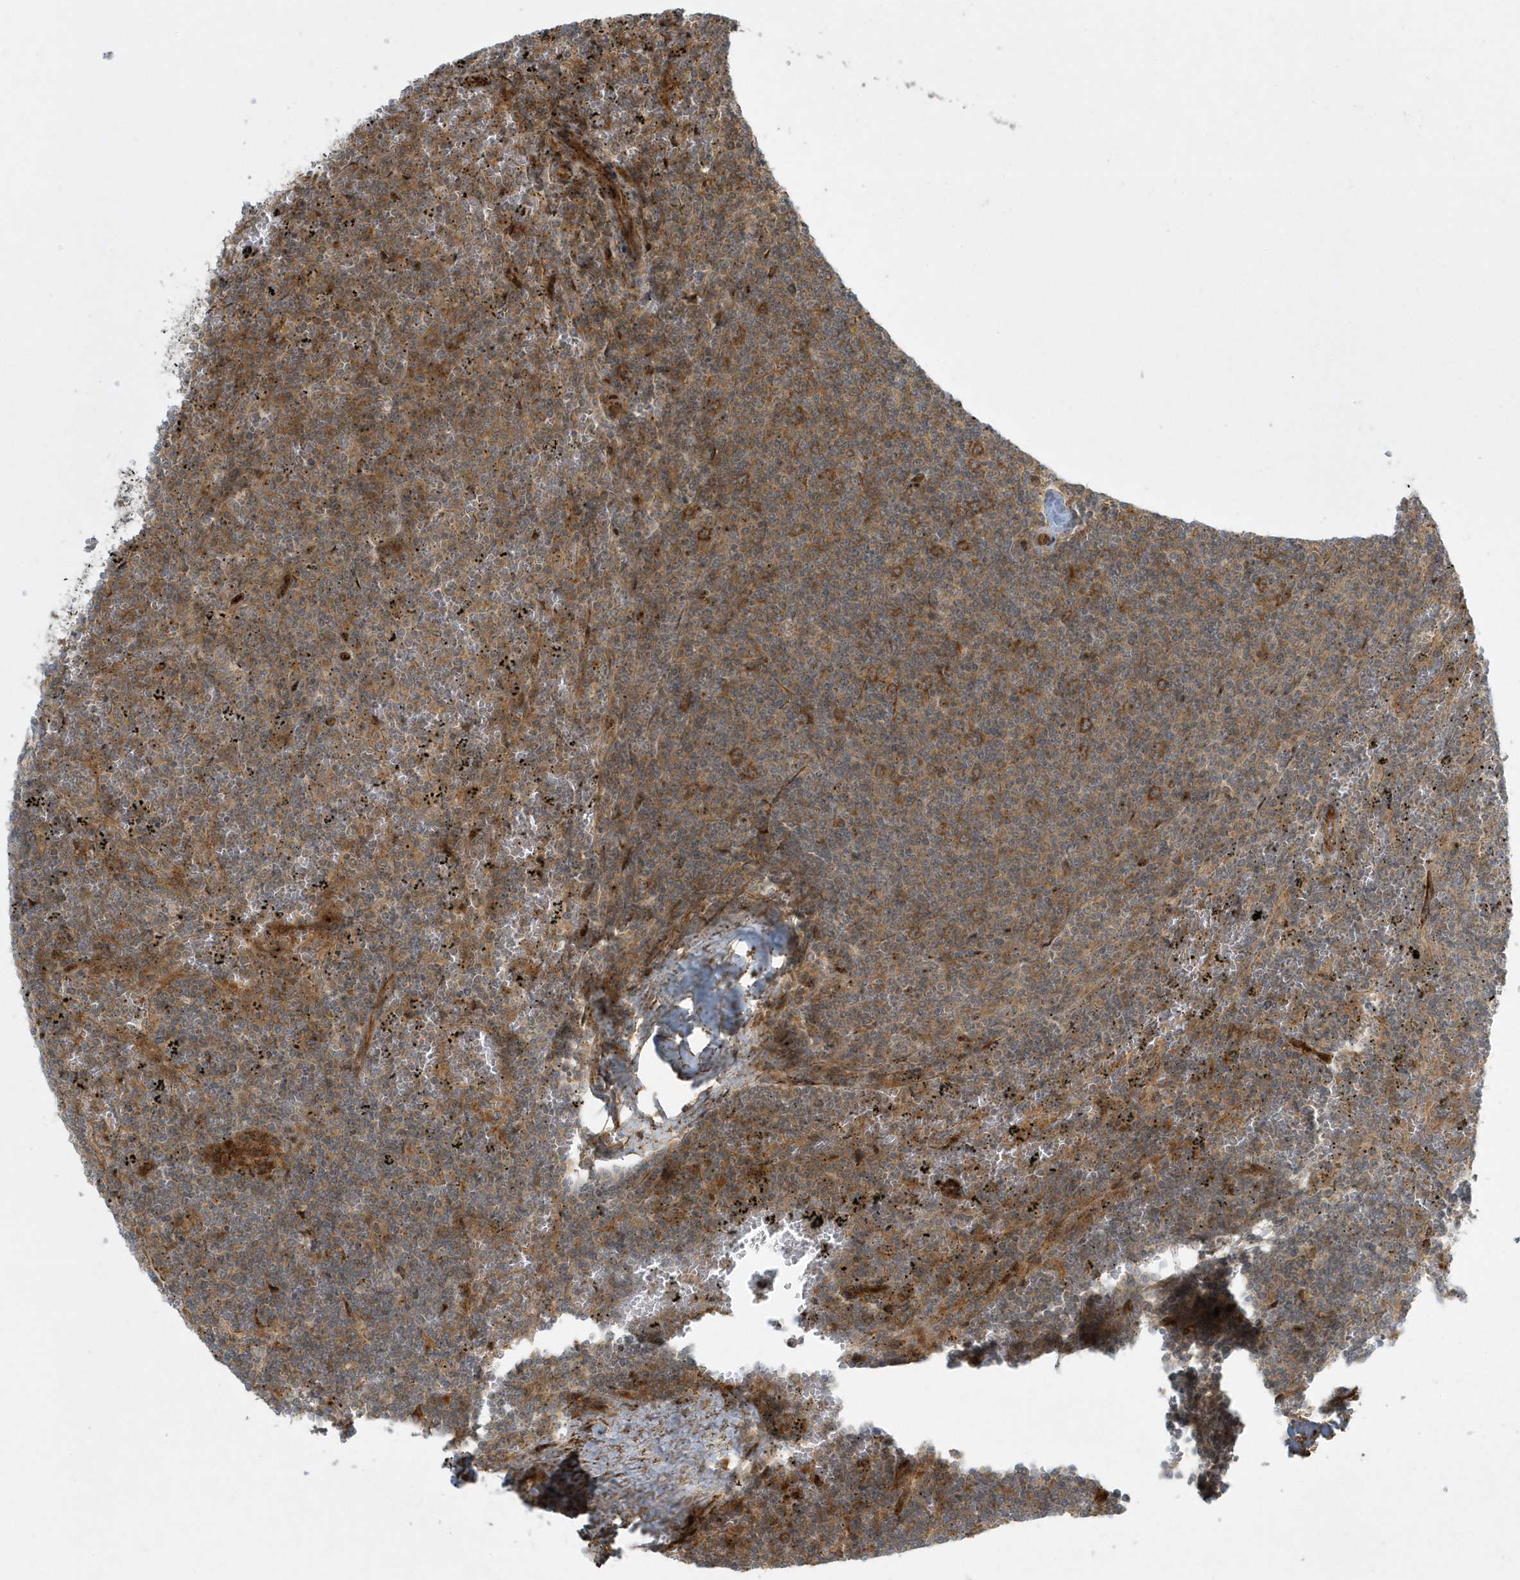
{"staining": {"intensity": "moderate", "quantity": ">75%", "location": "cytoplasmic/membranous"}, "tissue": "lymphoma", "cell_type": "Tumor cells", "image_type": "cancer", "snomed": [{"axis": "morphology", "description": "Malignant lymphoma, non-Hodgkin's type, Low grade"}, {"axis": "topography", "description": "Spleen"}], "caption": "Immunohistochemical staining of human low-grade malignant lymphoma, non-Hodgkin's type exhibits medium levels of moderate cytoplasmic/membranous staining in approximately >75% of tumor cells.", "gene": "MASP2", "patient": {"sex": "female", "age": 50}}